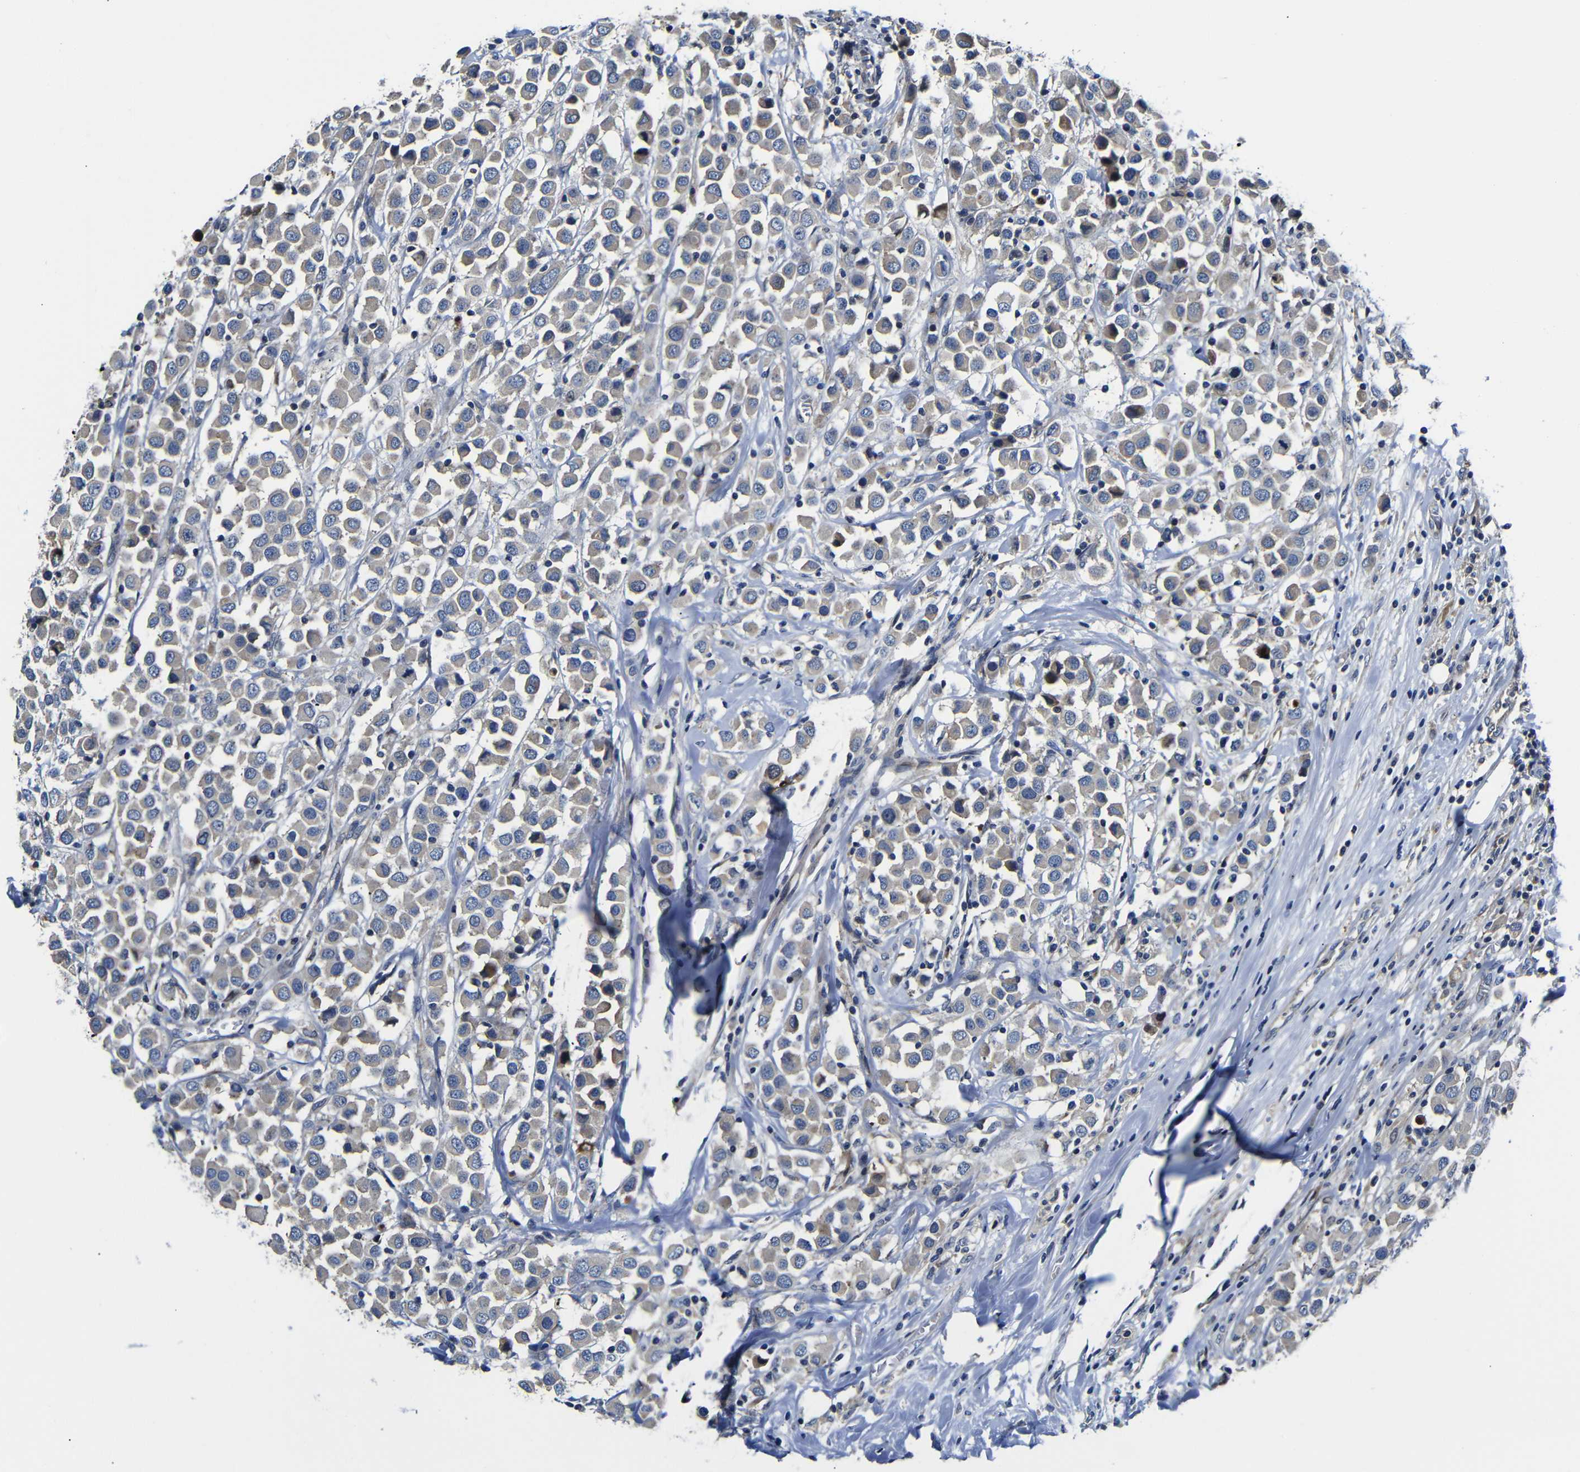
{"staining": {"intensity": "weak", "quantity": "25%-75%", "location": "cytoplasmic/membranous"}, "tissue": "breast cancer", "cell_type": "Tumor cells", "image_type": "cancer", "snomed": [{"axis": "morphology", "description": "Duct carcinoma"}, {"axis": "topography", "description": "Breast"}], "caption": "A high-resolution micrograph shows immunohistochemistry (IHC) staining of breast cancer, which demonstrates weak cytoplasmic/membranous positivity in approximately 25%-75% of tumor cells. The staining was performed using DAB (3,3'-diaminobenzidine), with brown indicating positive protein expression. Nuclei are stained blue with hematoxylin.", "gene": "AFDN", "patient": {"sex": "female", "age": 61}}